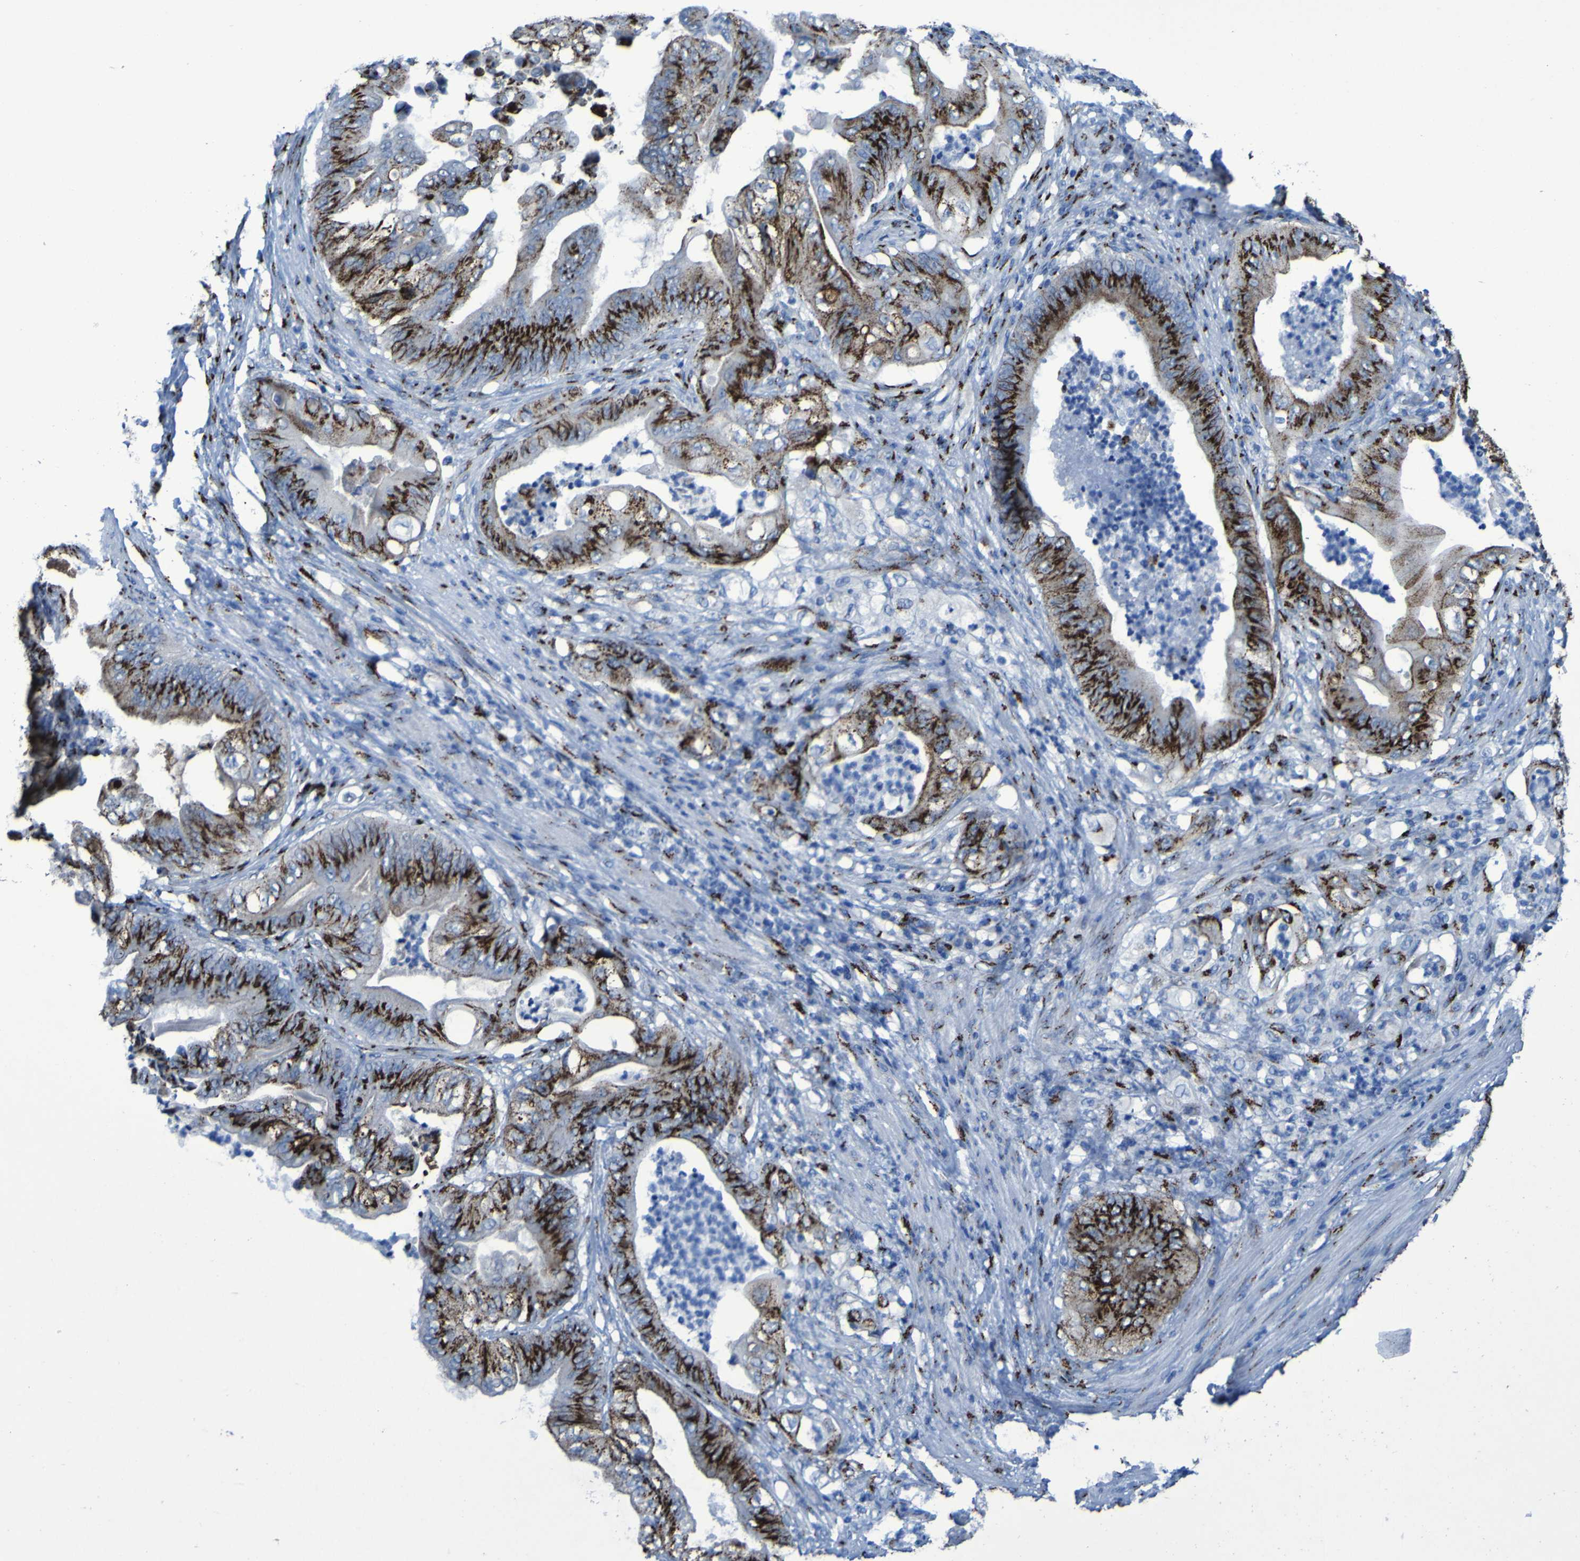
{"staining": {"intensity": "strong", "quantity": ">75%", "location": "cytoplasmic/membranous"}, "tissue": "stomach cancer", "cell_type": "Tumor cells", "image_type": "cancer", "snomed": [{"axis": "morphology", "description": "Adenocarcinoma, NOS"}, {"axis": "topography", "description": "Stomach"}], "caption": "Strong cytoplasmic/membranous expression for a protein is present in about >75% of tumor cells of stomach cancer (adenocarcinoma) using IHC.", "gene": "GOLM1", "patient": {"sex": "female", "age": 73}}